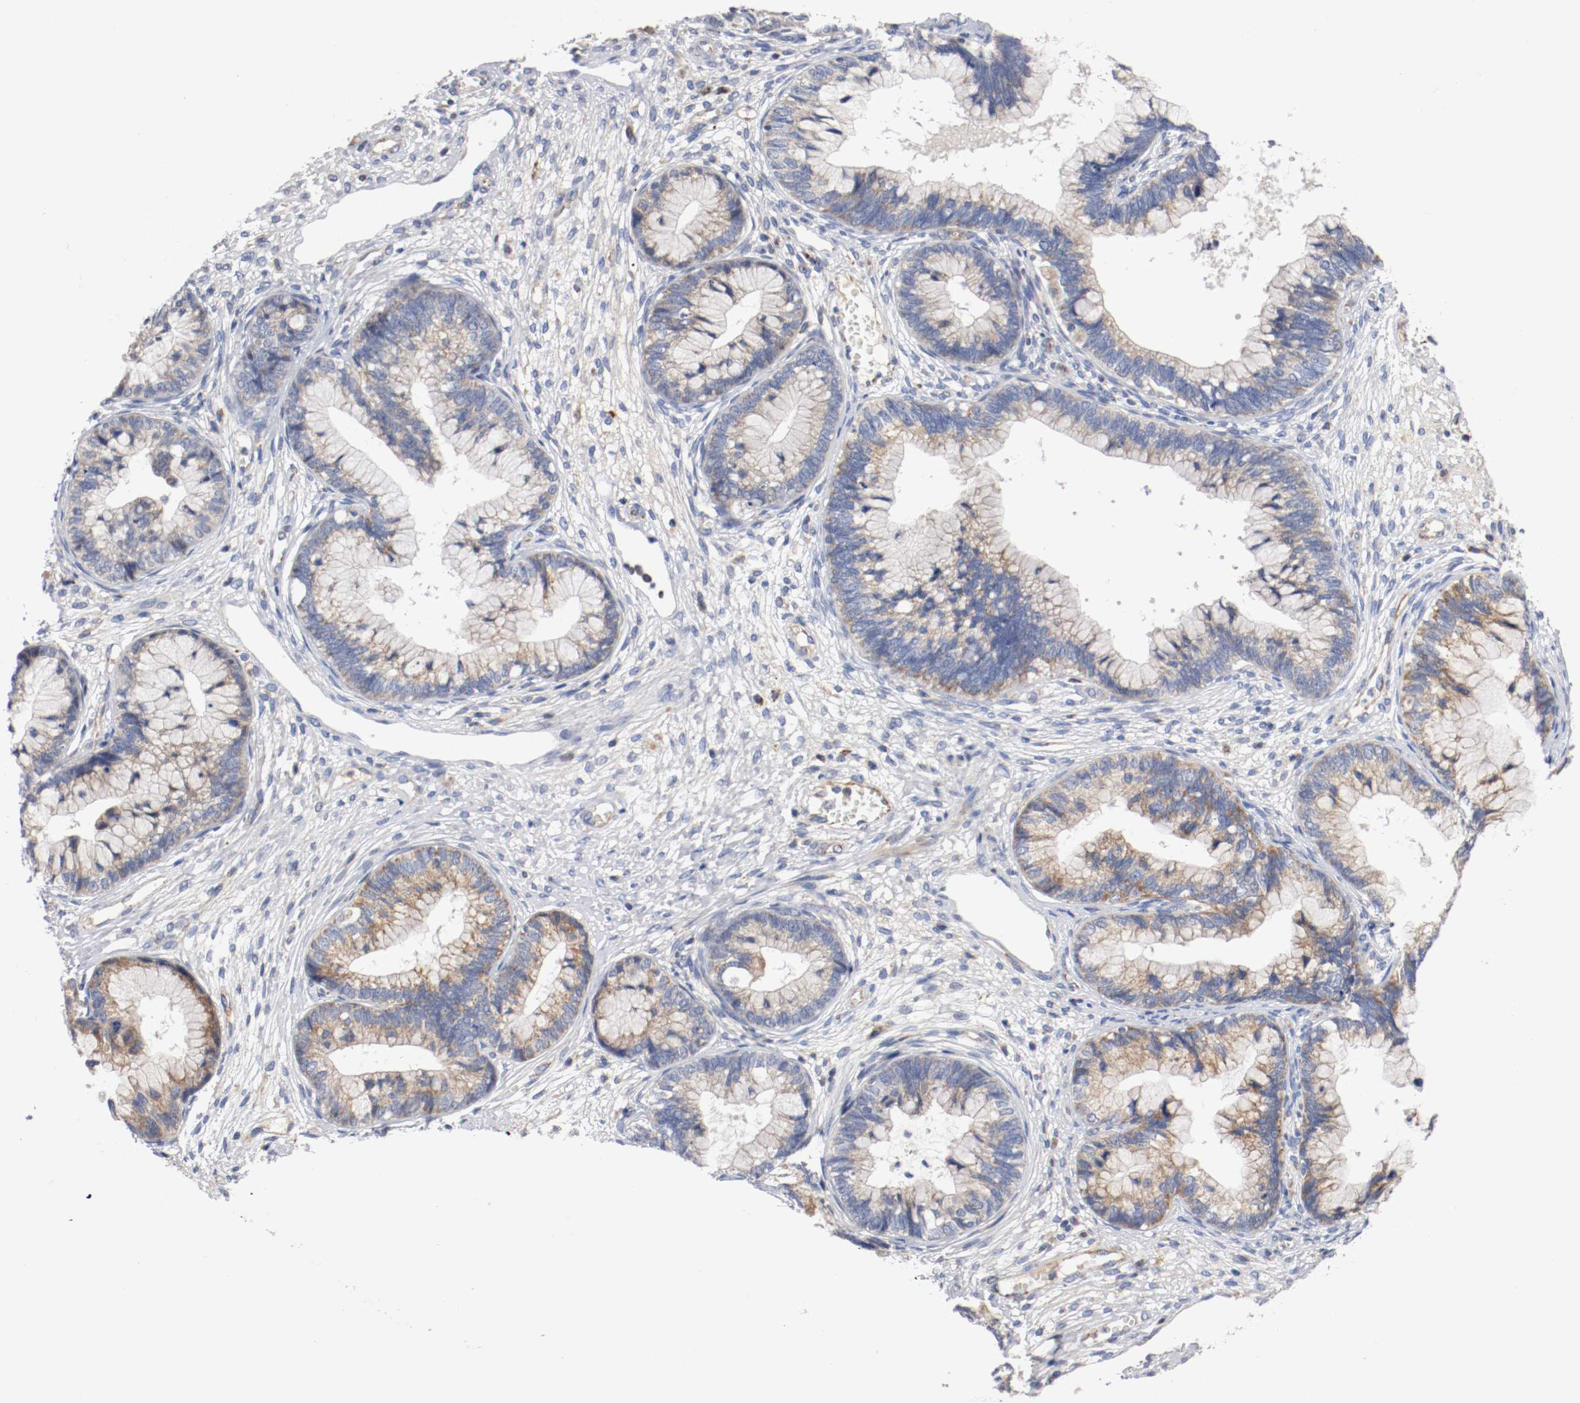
{"staining": {"intensity": "weak", "quantity": "25%-75%", "location": "cytoplasmic/membranous"}, "tissue": "cervical cancer", "cell_type": "Tumor cells", "image_type": "cancer", "snomed": [{"axis": "morphology", "description": "Adenocarcinoma, NOS"}, {"axis": "topography", "description": "Cervix"}], "caption": "Protein staining by immunohistochemistry (IHC) reveals weak cytoplasmic/membranous staining in about 25%-75% of tumor cells in adenocarcinoma (cervical). (Brightfield microscopy of DAB IHC at high magnification).", "gene": "PCSK6", "patient": {"sex": "female", "age": 44}}